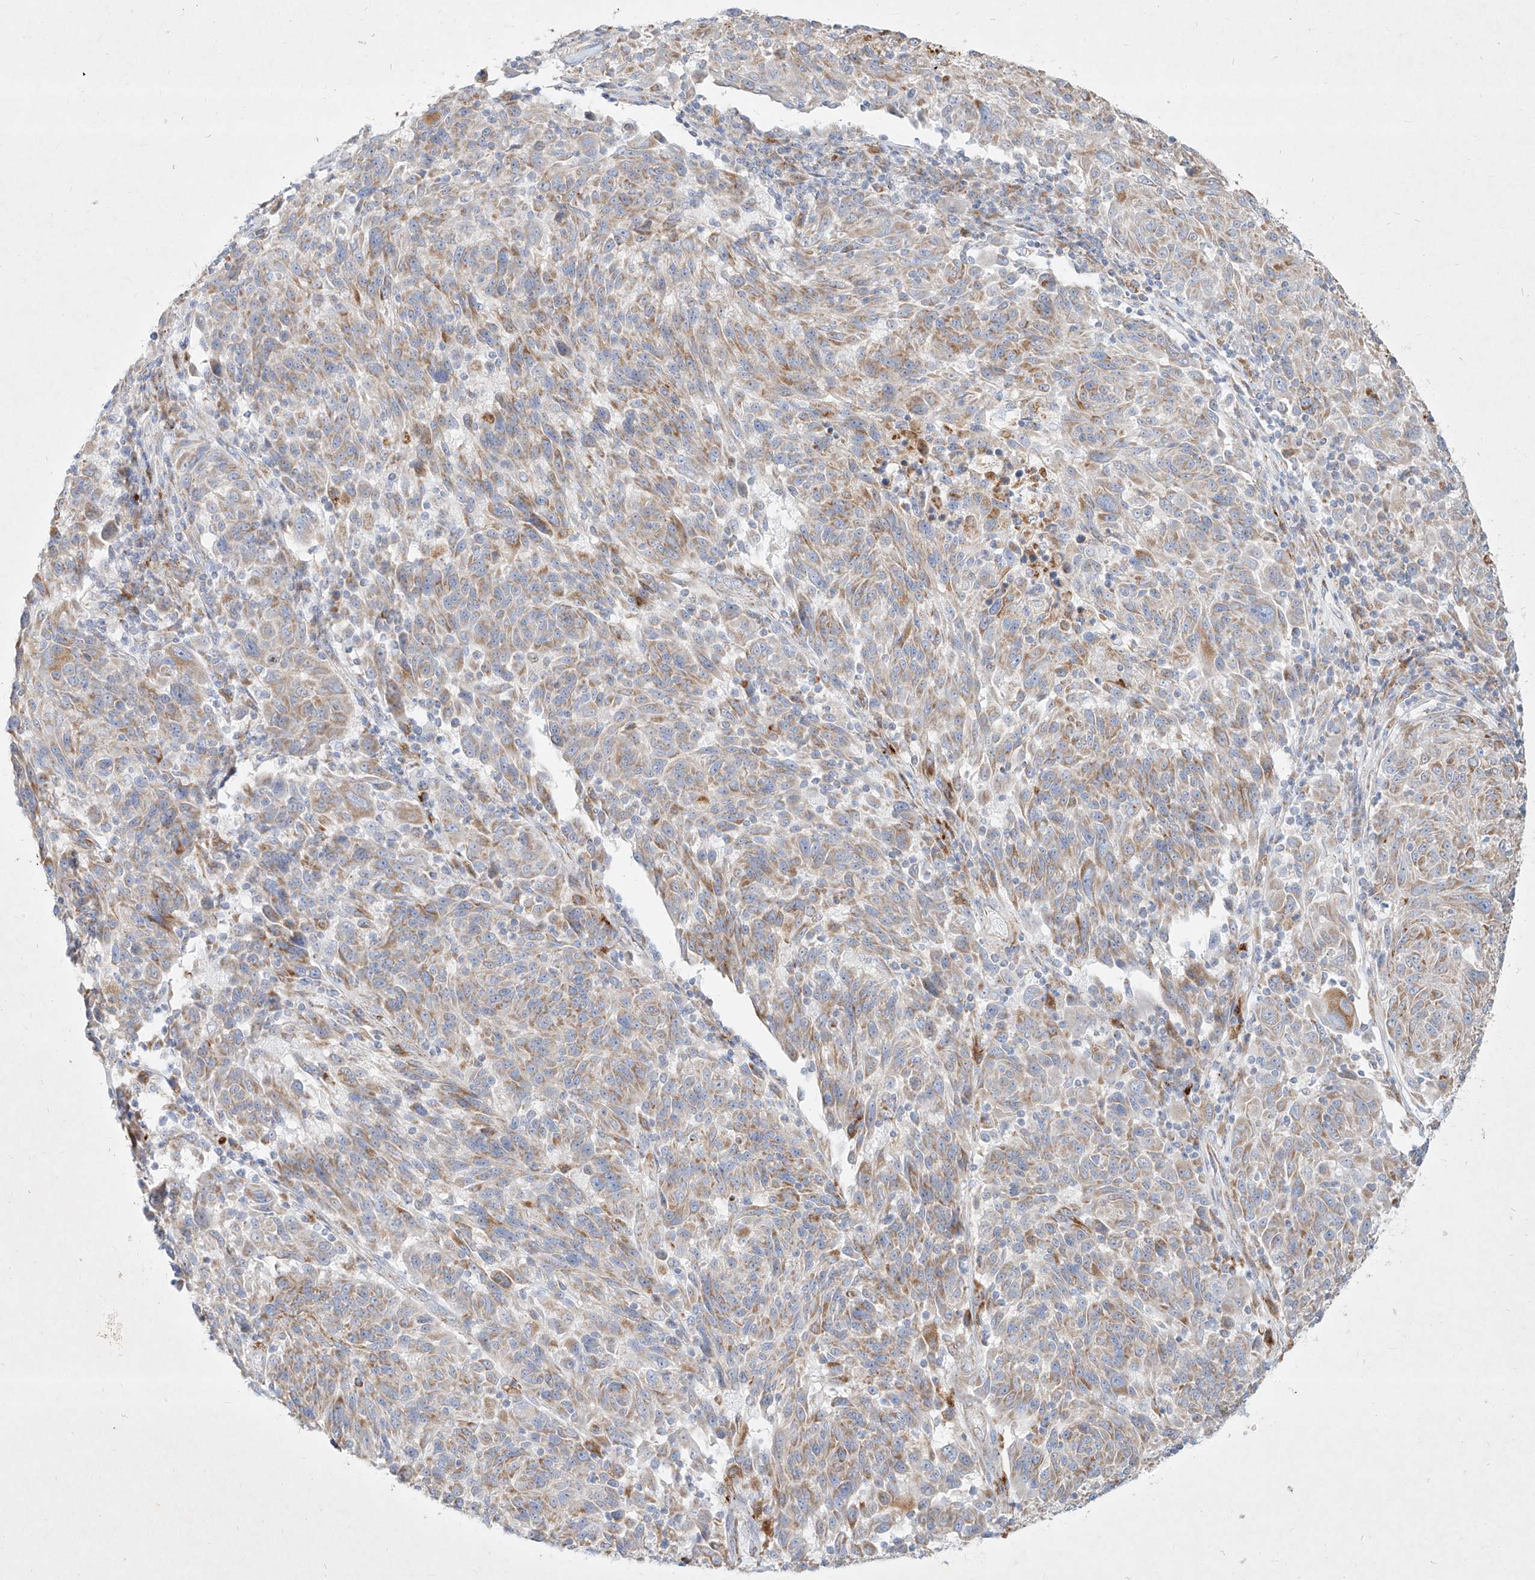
{"staining": {"intensity": "moderate", "quantity": "25%-75%", "location": "cytoplasmic/membranous"}, "tissue": "melanoma", "cell_type": "Tumor cells", "image_type": "cancer", "snomed": [{"axis": "morphology", "description": "Malignant melanoma, NOS"}, {"axis": "topography", "description": "Skin"}], "caption": "High-magnification brightfield microscopy of malignant melanoma stained with DAB (brown) and counterstained with hematoxylin (blue). tumor cells exhibit moderate cytoplasmic/membranous positivity is appreciated in about25%-75% of cells.", "gene": "MTX2", "patient": {"sex": "male", "age": 53}}